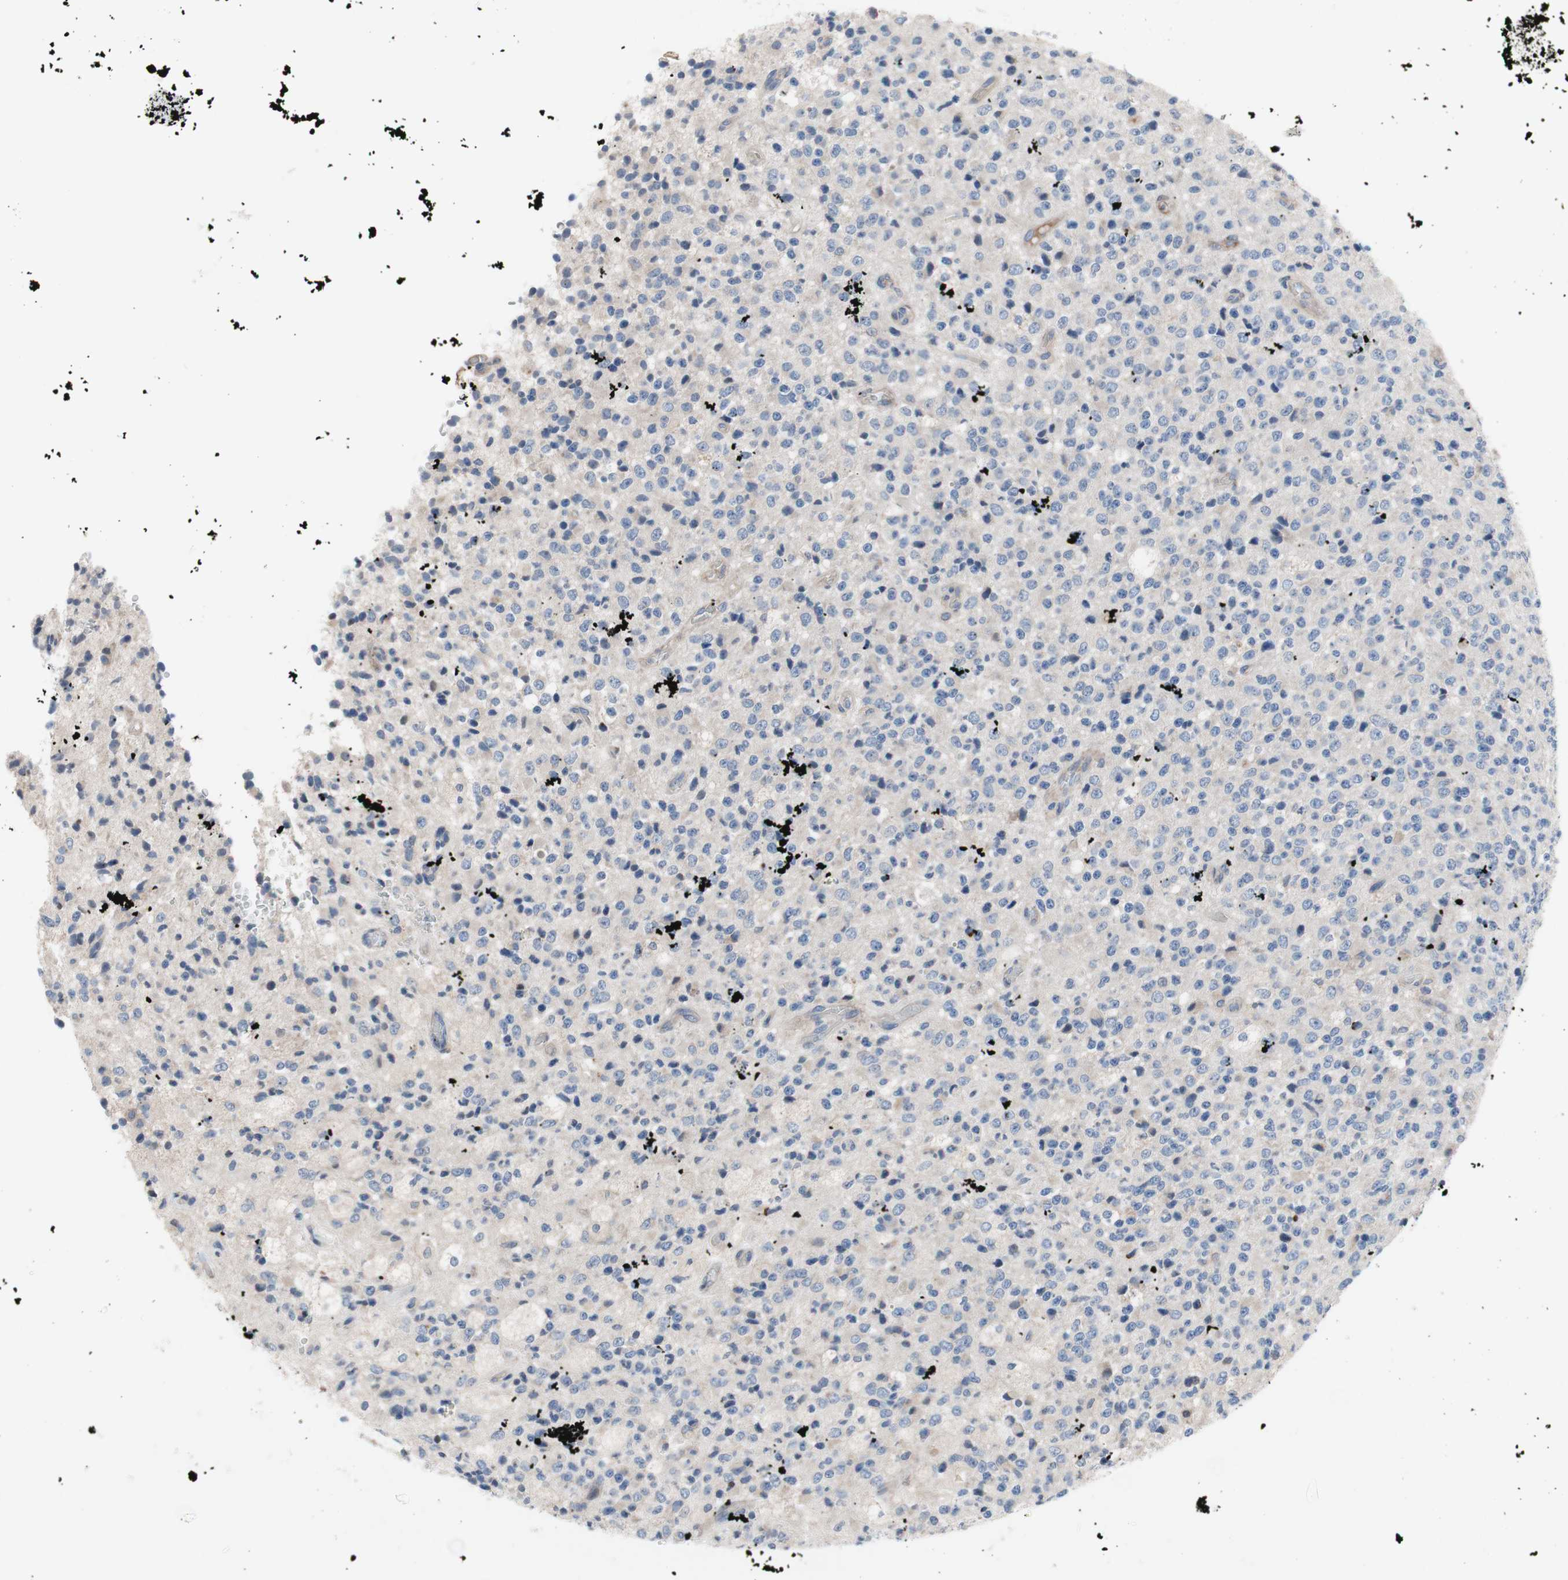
{"staining": {"intensity": "negative", "quantity": "none", "location": "none"}, "tissue": "glioma", "cell_type": "Tumor cells", "image_type": "cancer", "snomed": [{"axis": "morphology", "description": "Glioma, malignant, High grade"}, {"axis": "topography", "description": "pancreas cauda"}], "caption": "Immunohistochemical staining of glioma reveals no significant staining in tumor cells. (Immunohistochemistry (ihc), brightfield microscopy, high magnification).", "gene": "KANSL1", "patient": {"sex": "male", "age": 60}}